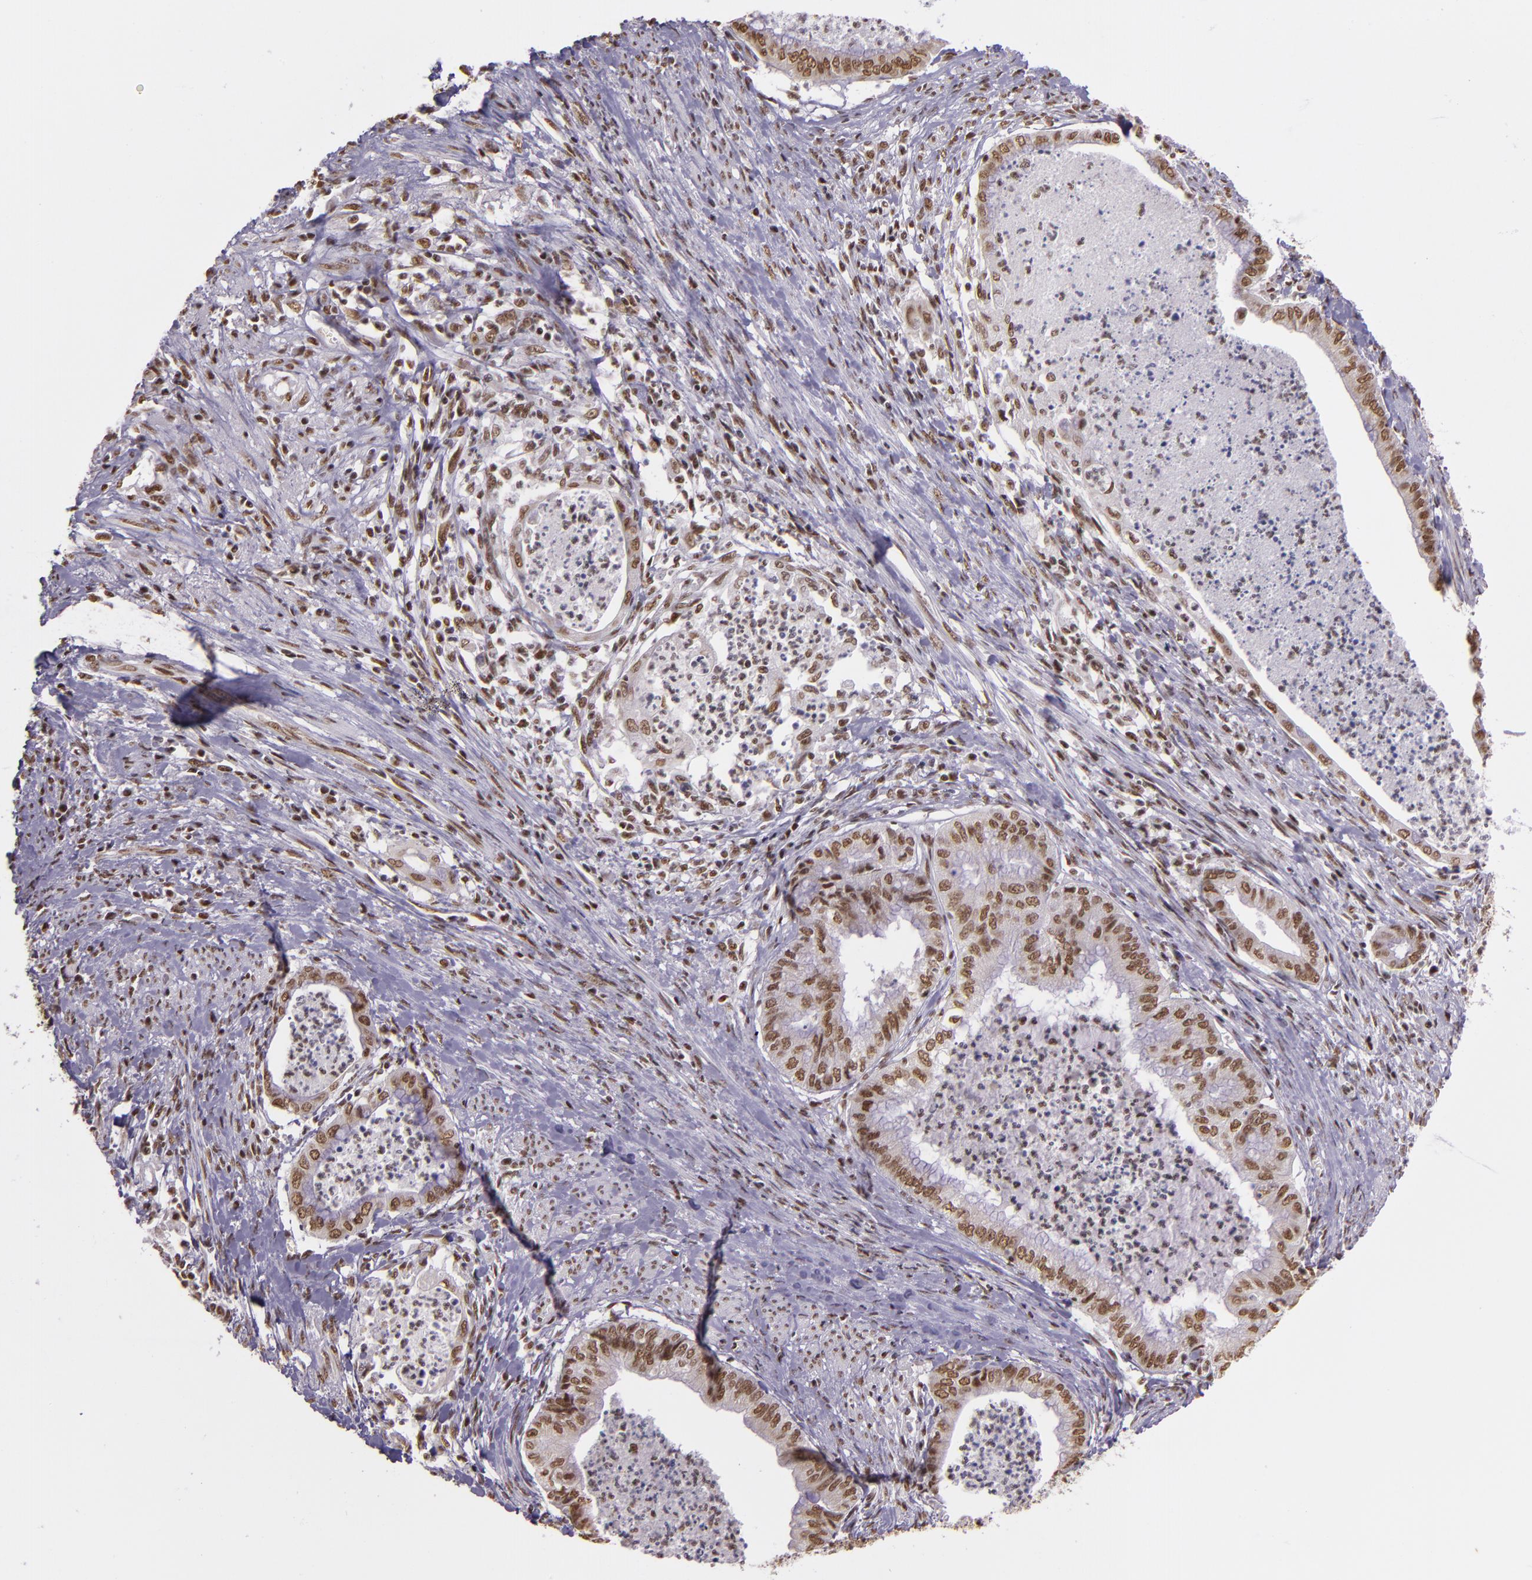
{"staining": {"intensity": "moderate", "quantity": ">75%", "location": "nuclear"}, "tissue": "endometrial cancer", "cell_type": "Tumor cells", "image_type": "cancer", "snomed": [{"axis": "morphology", "description": "Necrosis, NOS"}, {"axis": "morphology", "description": "Adenocarcinoma, NOS"}, {"axis": "topography", "description": "Endometrium"}], "caption": "An immunohistochemistry photomicrograph of neoplastic tissue is shown. Protein staining in brown shows moderate nuclear positivity in endometrial adenocarcinoma within tumor cells. (Brightfield microscopy of DAB IHC at high magnification).", "gene": "USF1", "patient": {"sex": "female", "age": 79}}